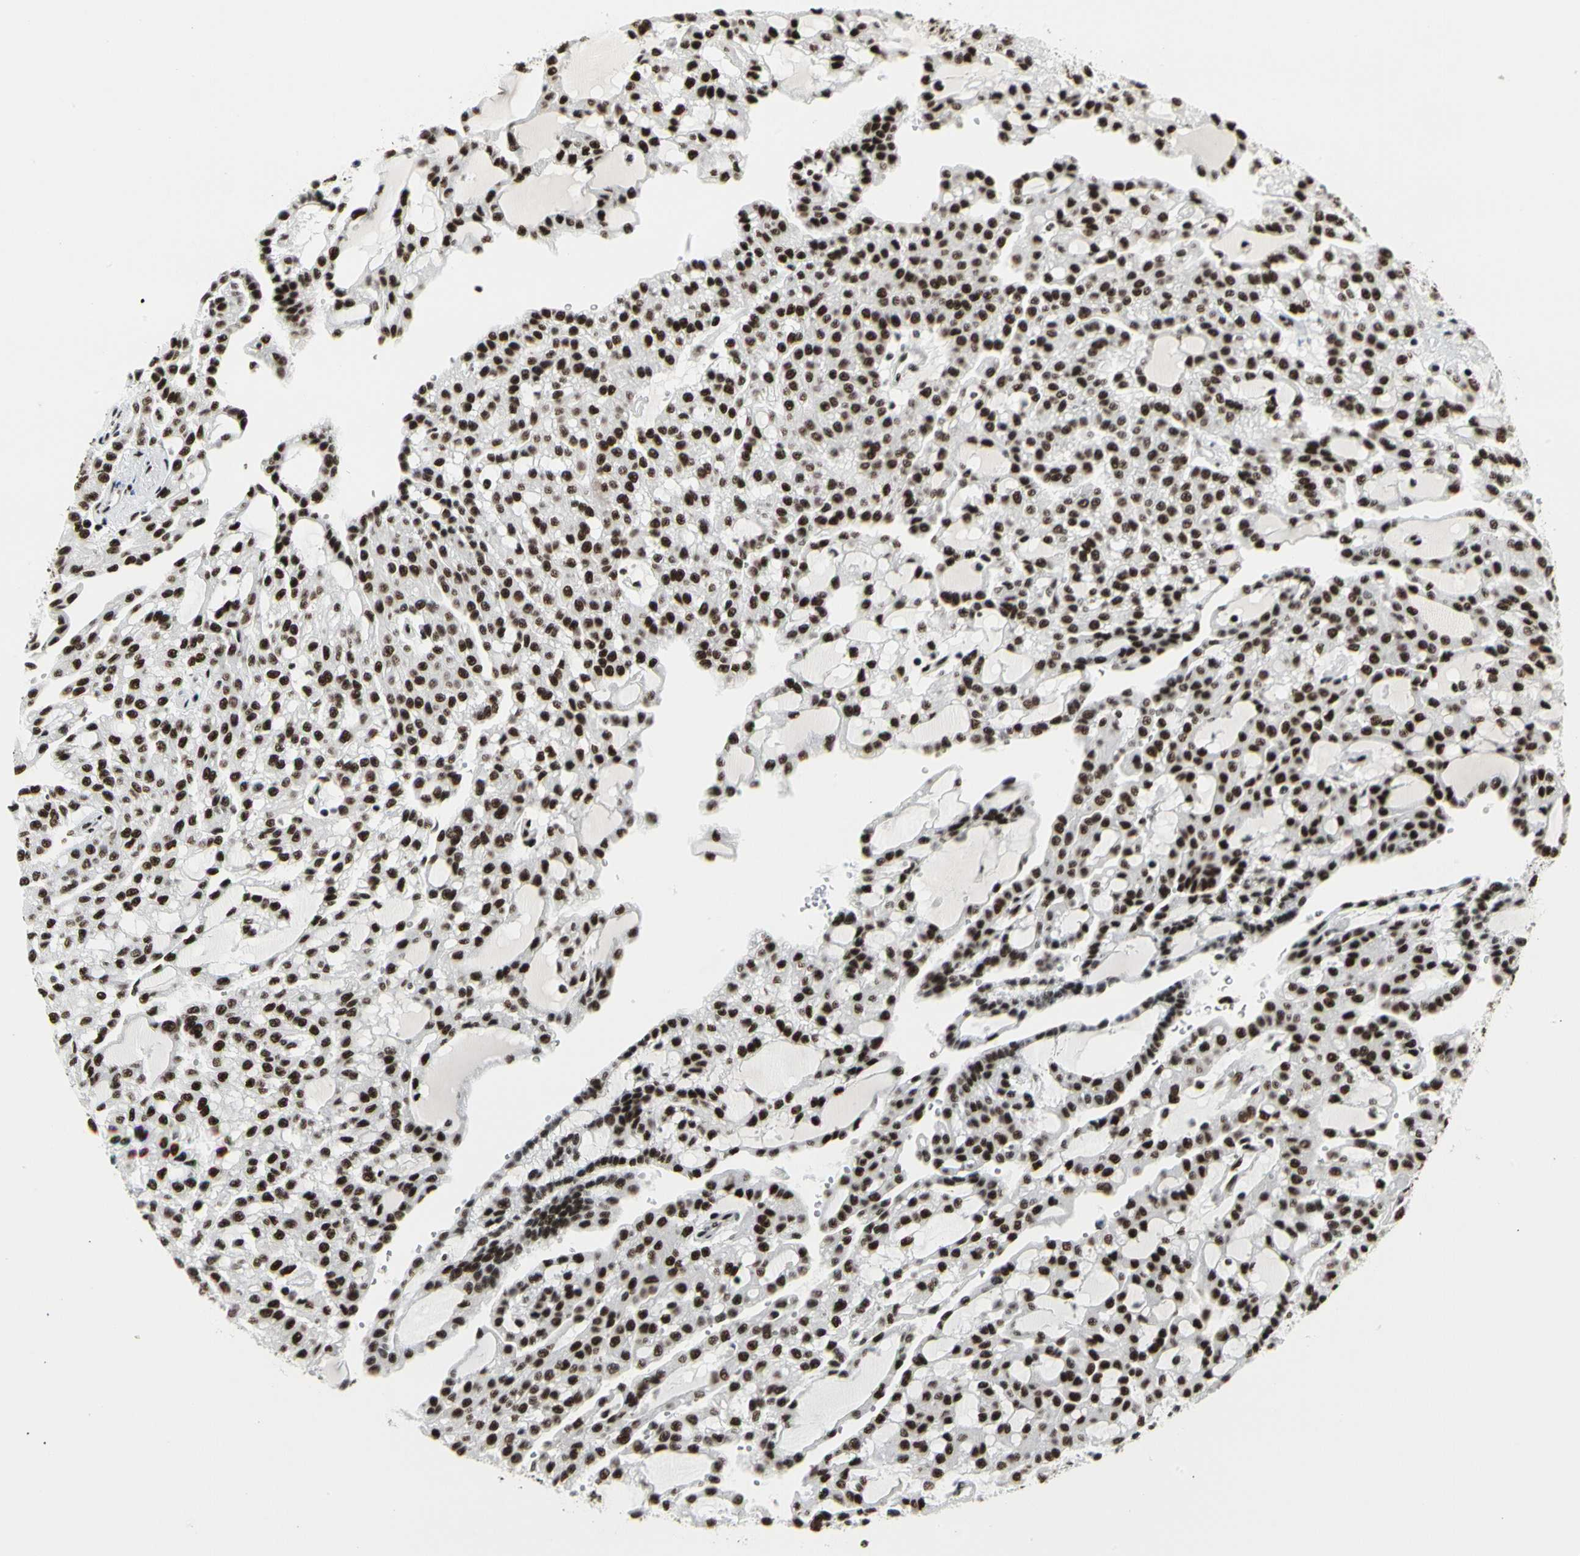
{"staining": {"intensity": "strong", "quantity": ">75%", "location": "nuclear"}, "tissue": "renal cancer", "cell_type": "Tumor cells", "image_type": "cancer", "snomed": [{"axis": "morphology", "description": "Adenocarcinoma, NOS"}, {"axis": "topography", "description": "Kidney"}], "caption": "Renal adenocarcinoma tissue displays strong nuclear staining in approximately >75% of tumor cells, visualized by immunohistochemistry. (DAB = brown stain, brightfield microscopy at high magnification).", "gene": "SRSF11", "patient": {"sex": "male", "age": 63}}